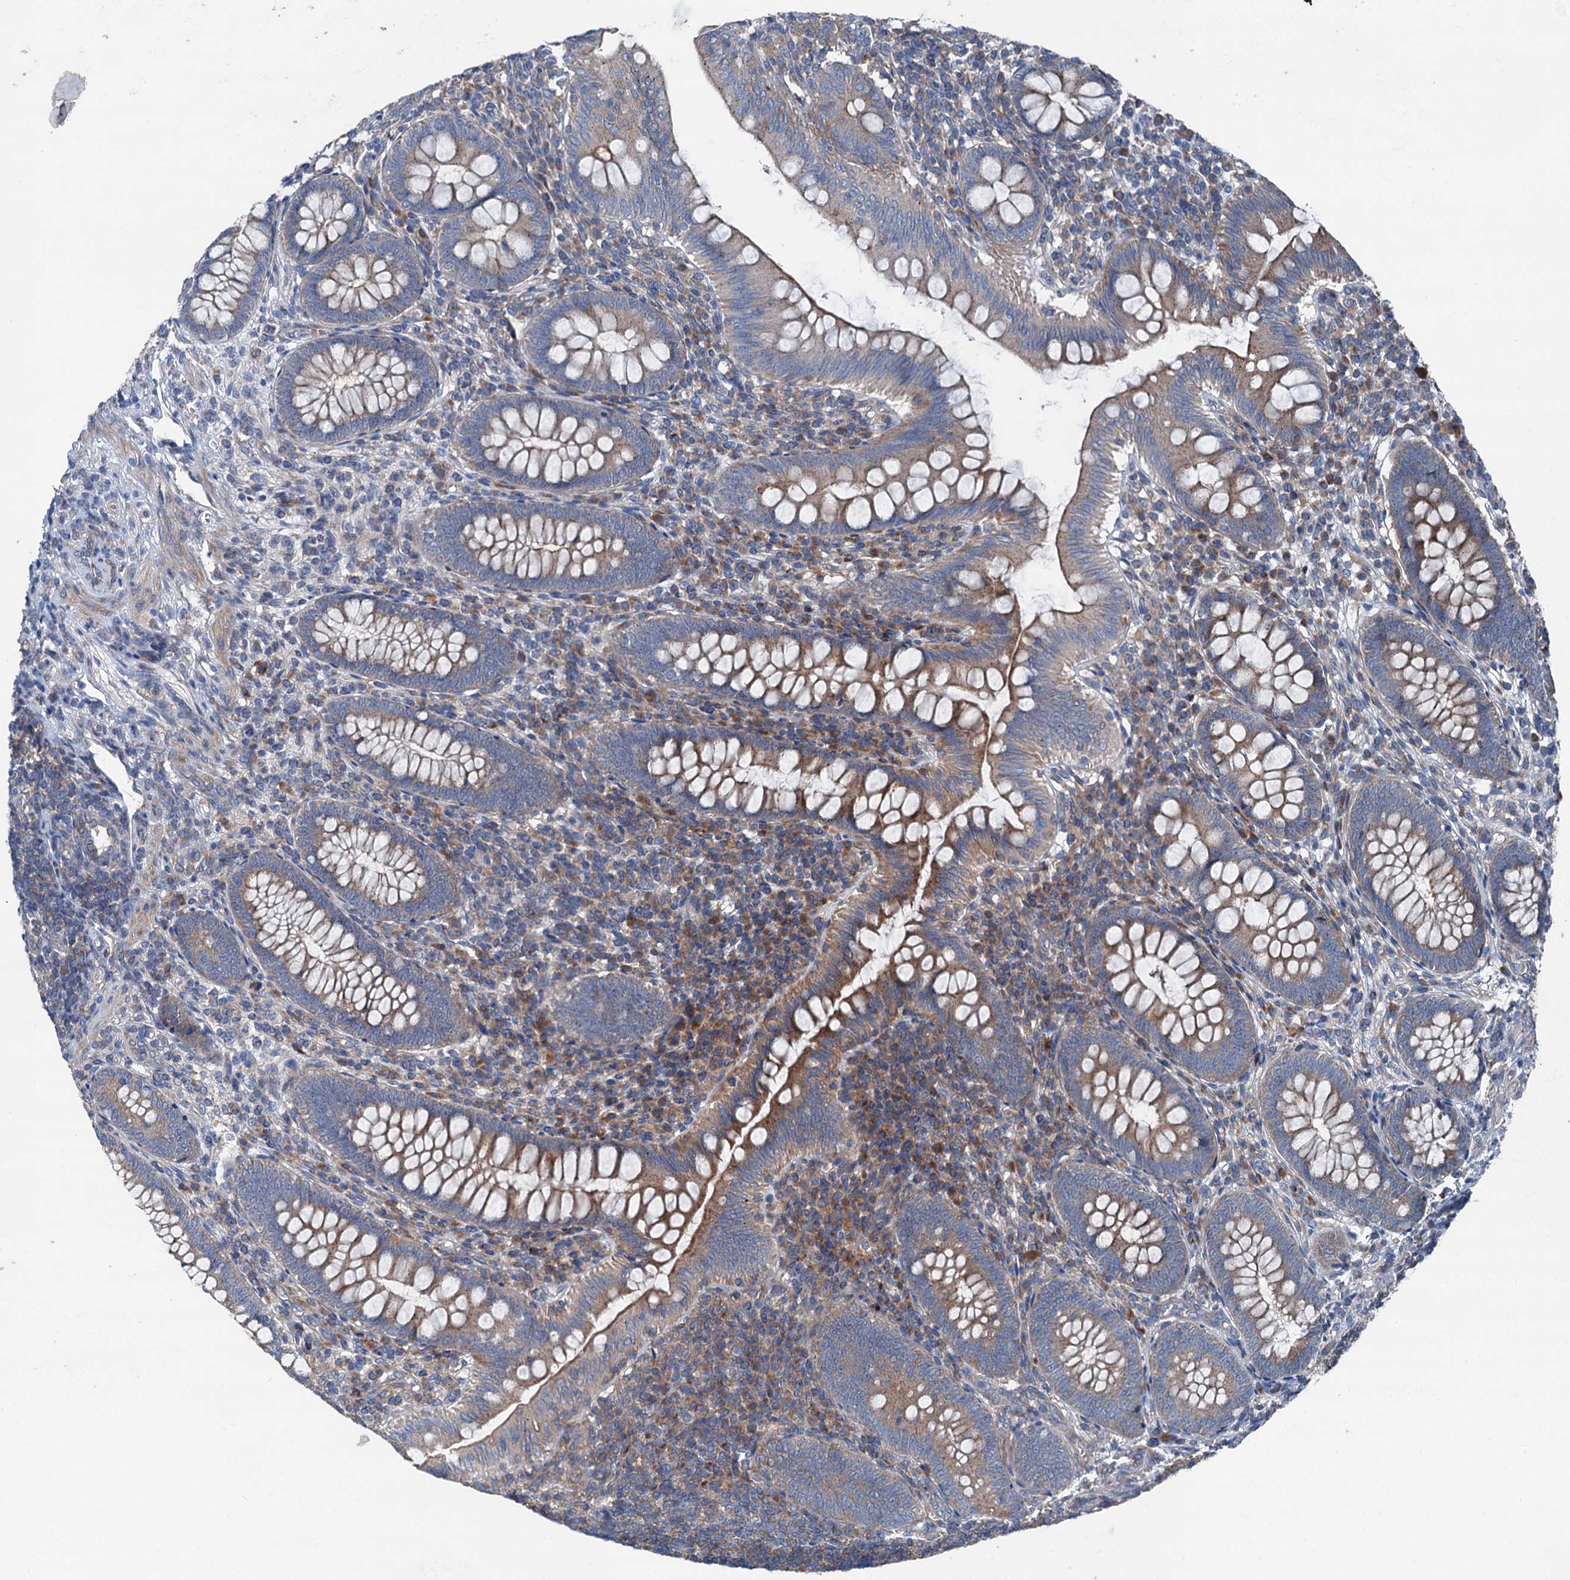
{"staining": {"intensity": "moderate", "quantity": ">75%", "location": "cytoplasmic/membranous"}, "tissue": "appendix", "cell_type": "Glandular cells", "image_type": "normal", "snomed": [{"axis": "morphology", "description": "Normal tissue, NOS"}, {"axis": "topography", "description": "Appendix"}], "caption": "This micrograph exhibits immunohistochemistry (IHC) staining of normal human appendix, with medium moderate cytoplasmic/membranous expression in about >75% of glandular cells.", "gene": "RUFY1", "patient": {"sex": "male", "age": 14}}